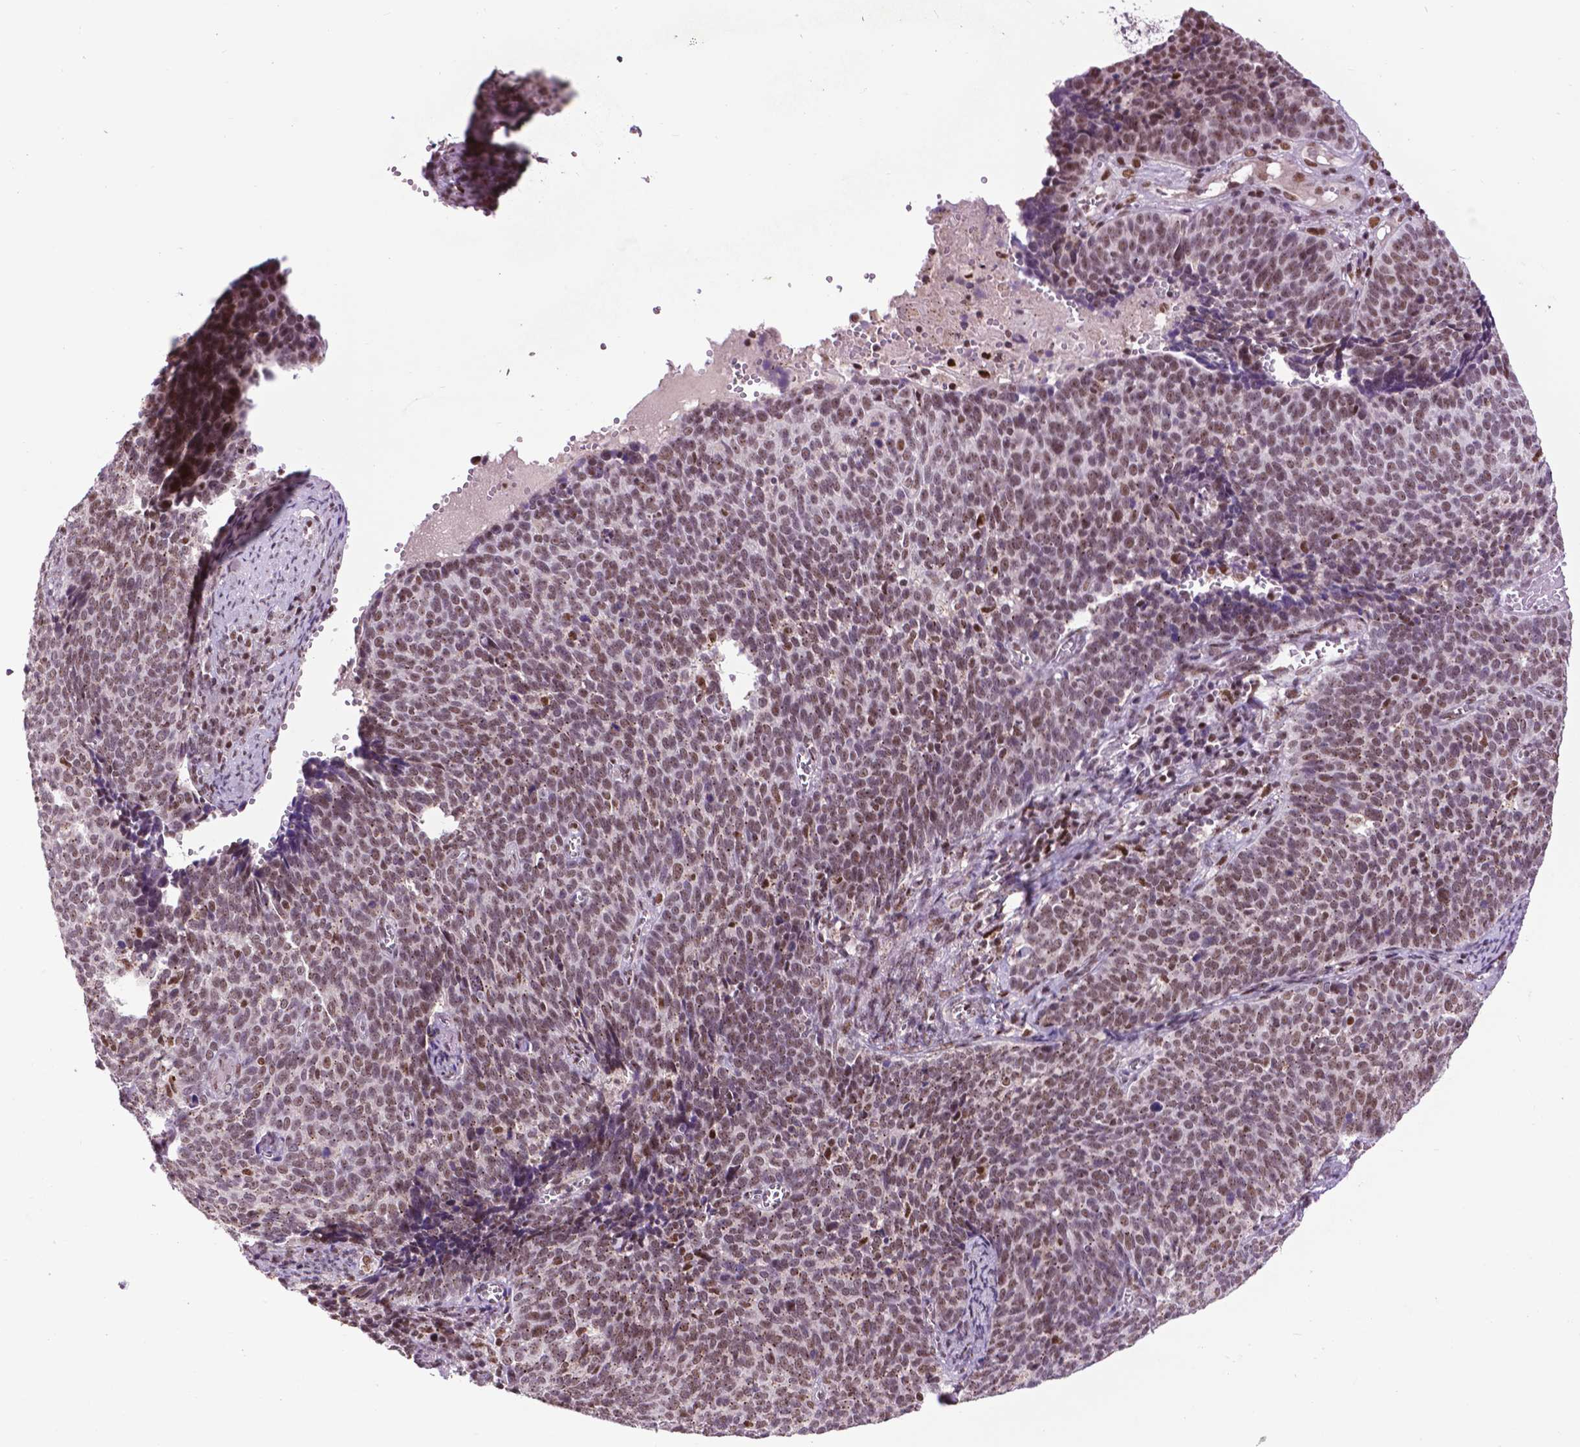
{"staining": {"intensity": "weak", "quantity": ">75%", "location": "nuclear"}, "tissue": "cervical cancer", "cell_type": "Tumor cells", "image_type": "cancer", "snomed": [{"axis": "morphology", "description": "Normal tissue, NOS"}, {"axis": "morphology", "description": "Squamous cell carcinoma, NOS"}, {"axis": "topography", "description": "Cervix"}], "caption": "The histopathology image displays immunohistochemical staining of cervical squamous cell carcinoma. There is weak nuclear positivity is present in approximately >75% of tumor cells.", "gene": "EAF1", "patient": {"sex": "female", "age": 39}}